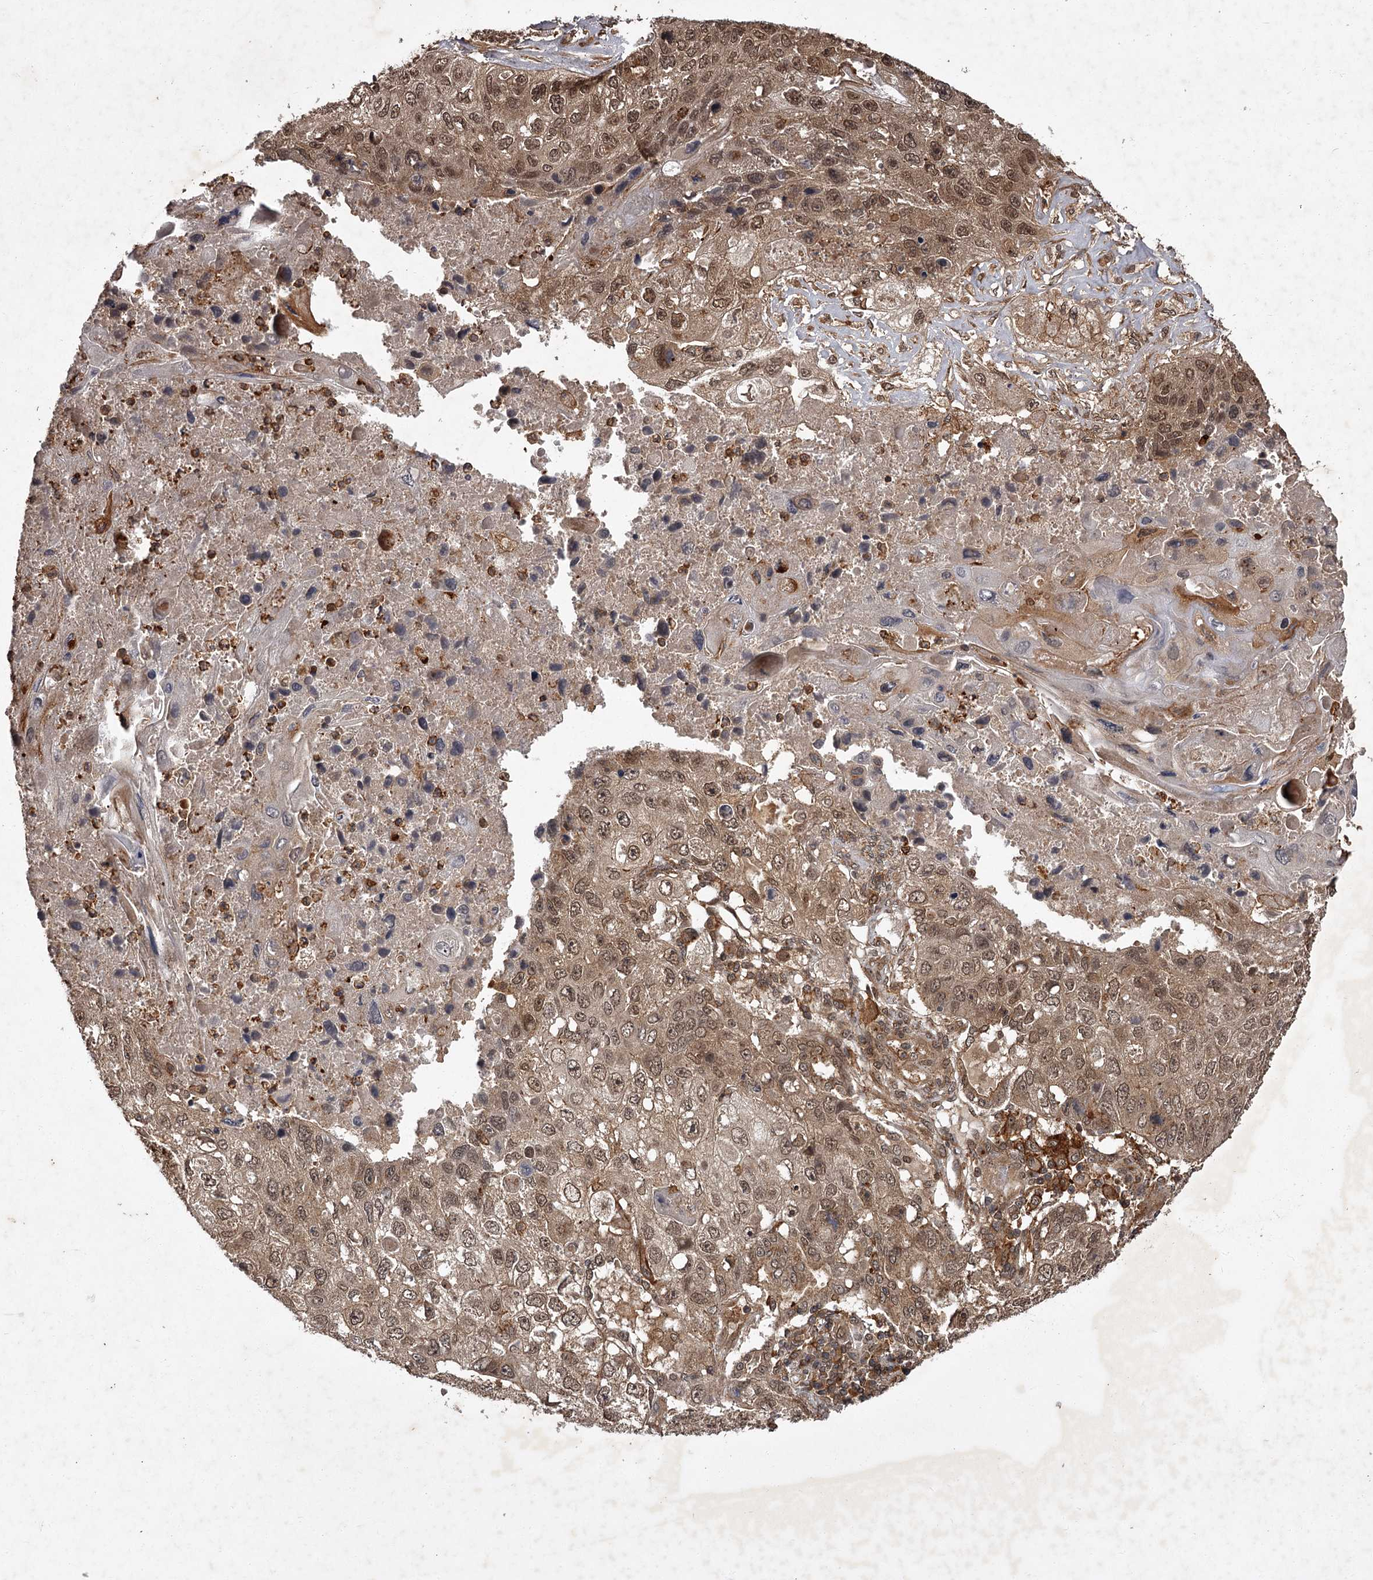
{"staining": {"intensity": "moderate", "quantity": ">75%", "location": "cytoplasmic/membranous,nuclear"}, "tissue": "lung cancer", "cell_type": "Tumor cells", "image_type": "cancer", "snomed": [{"axis": "morphology", "description": "Squamous cell carcinoma, NOS"}, {"axis": "topography", "description": "Lung"}], "caption": "A medium amount of moderate cytoplasmic/membranous and nuclear positivity is appreciated in approximately >75% of tumor cells in lung cancer (squamous cell carcinoma) tissue. The staining was performed using DAB to visualize the protein expression in brown, while the nuclei were stained in blue with hematoxylin (Magnification: 20x).", "gene": "TBC1D23", "patient": {"sex": "male", "age": 61}}